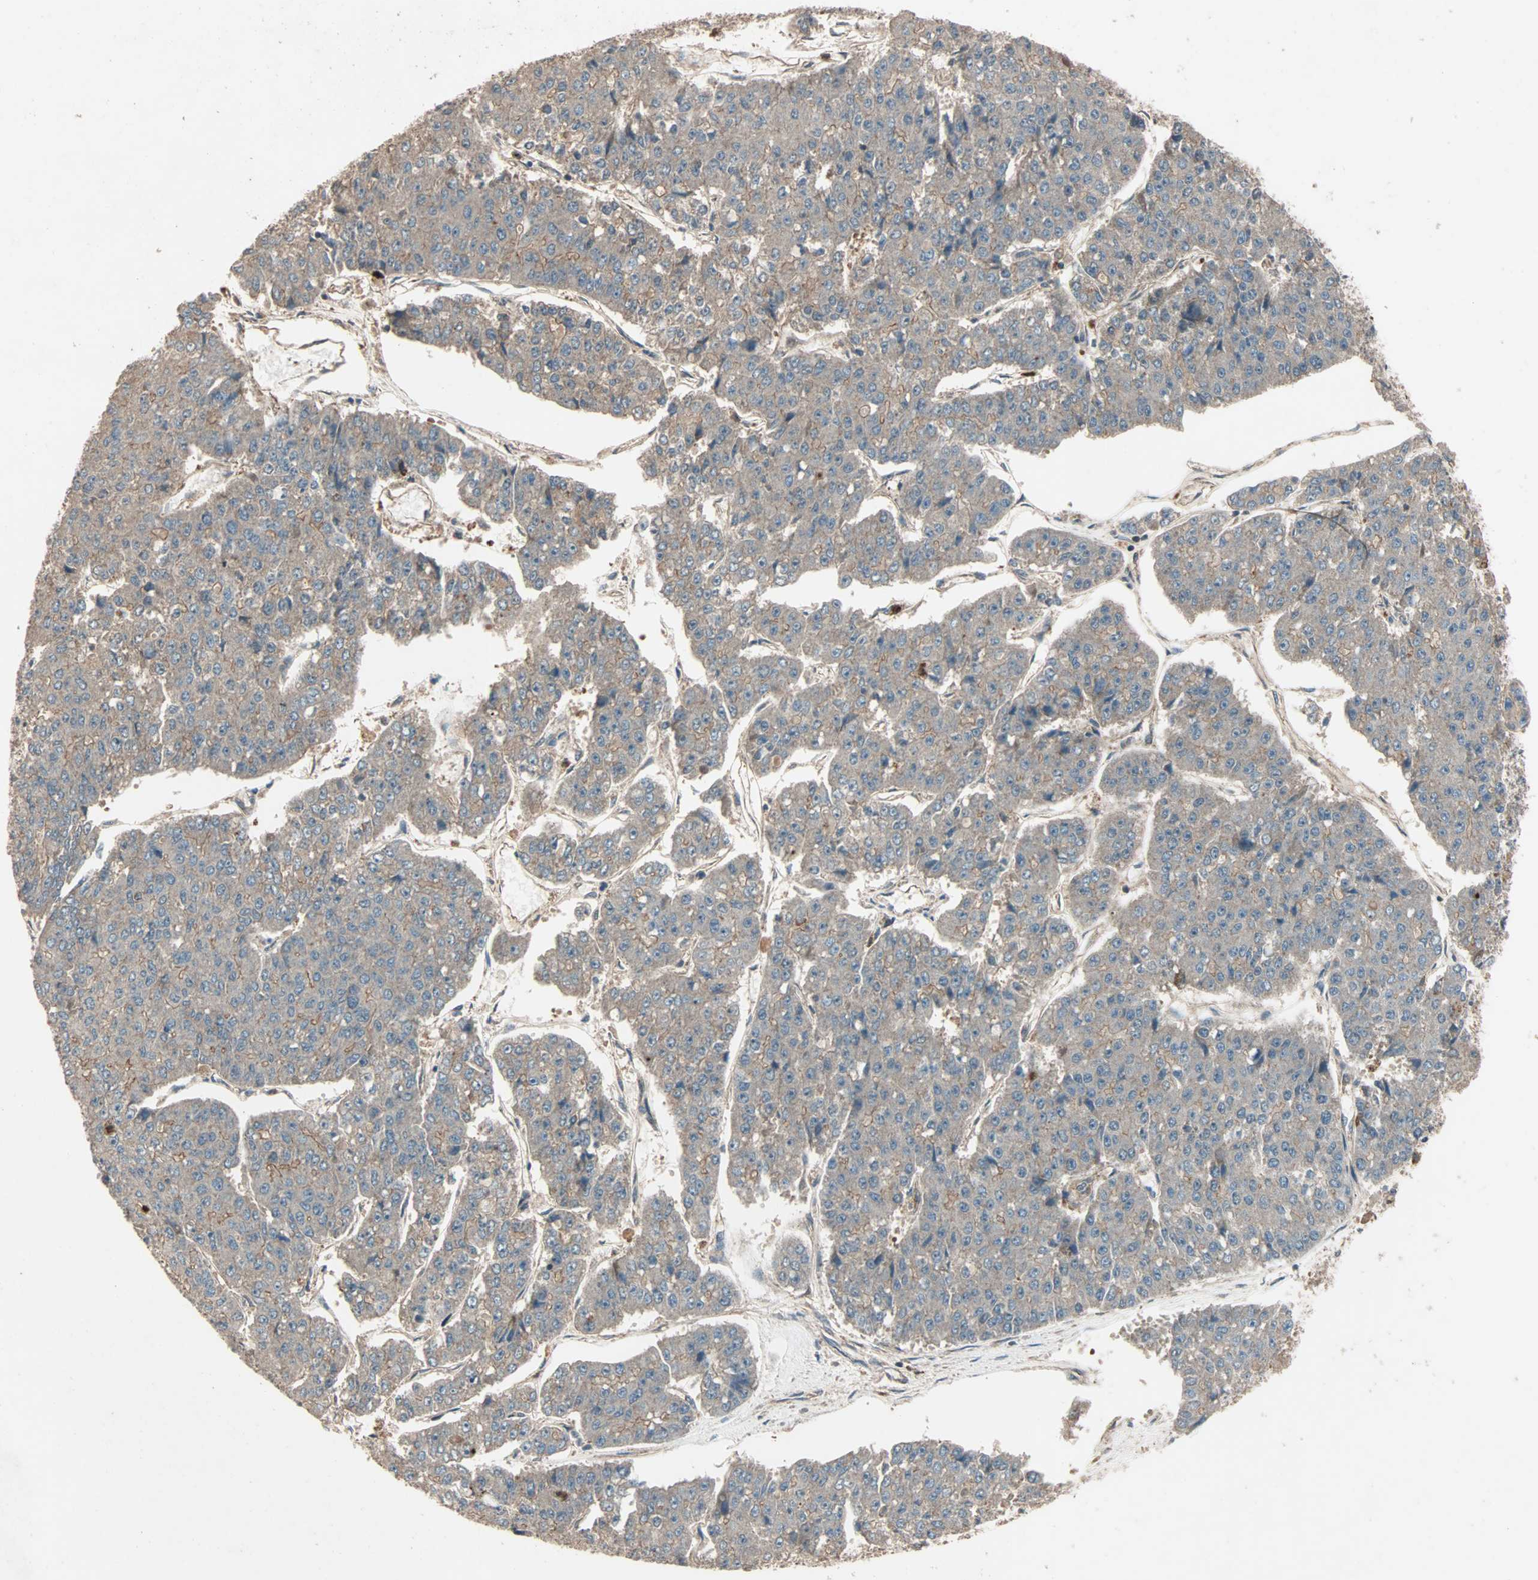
{"staining": {"intensity": "weak", "quantity": ">75%", "location": "cytoplasmic/membranous"}, "tissue": "pancreatic cancer", "cell_type": "Tumor cells", "image_type": "cancer", "snomed": [{"axis": "morphology", "description": "Adenocarcinoma, NOS"}, {"axis": "topography", "description": "Pancreas"}], "caption": "A brown stain labels weak cytoplasmic/membranous staining of a protein in adenocarcinoma (pancreatic) tumor cells.", "gene": "GCK", "patient": {"sex": "male", "age": 50}}